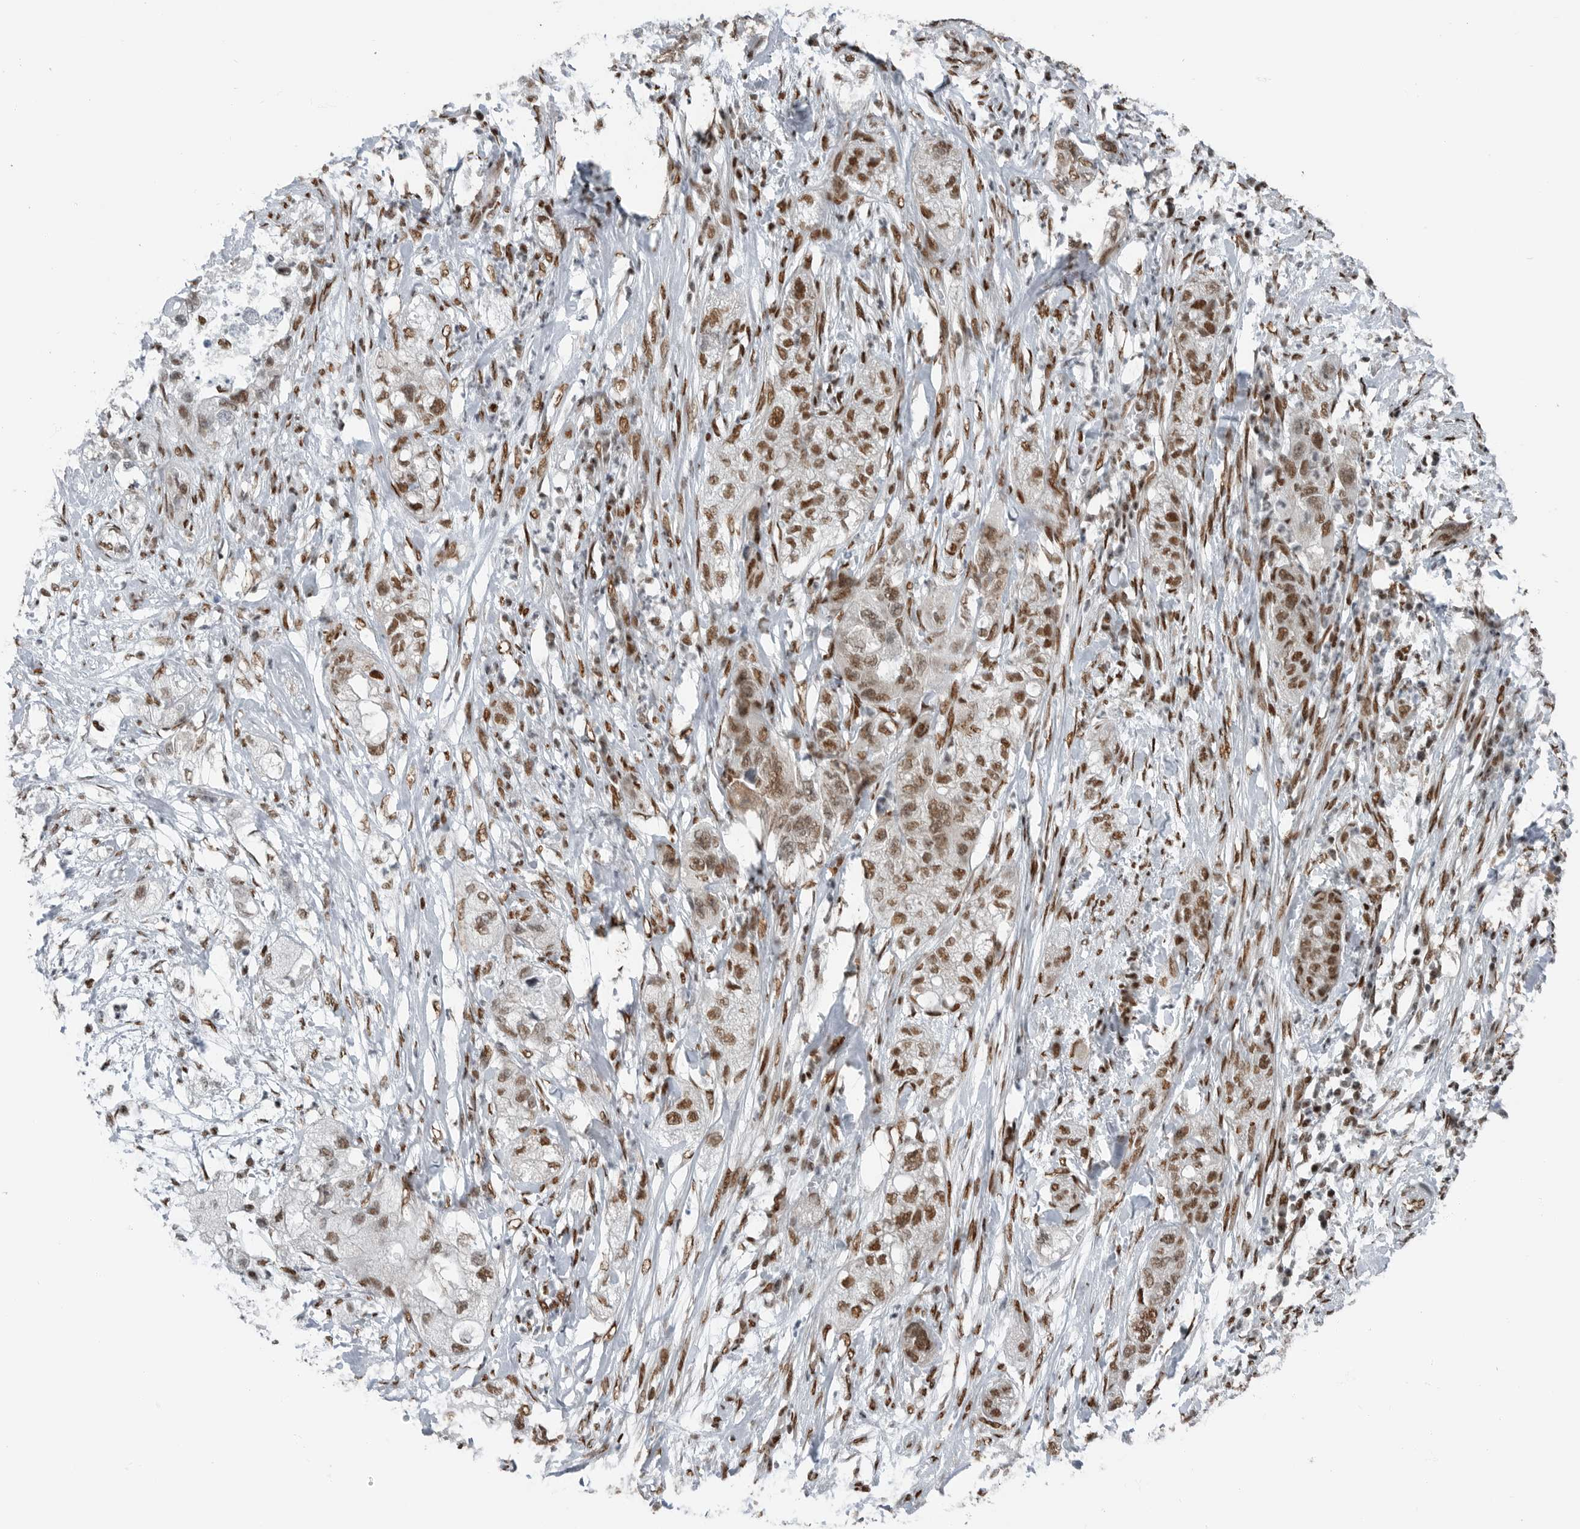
{"staining": {"intensity": "moderate", "quantity": ">75%", "location": "nuclear"}, "tissue": "pancreatic cancer", "cell_type": "Tumor cells", "image_type": "cancer", "snomed": [{"axis": "morphology", "description": "Adenocarcinoma, NOS"}, {"axis": "topography", "description": "Pancreas"}], "caption": "Moderate nuclear positivity for a protein is present in approximately >75% of tumor cells of pancreatic cancer using IHC.", "gene": "BLZF1", "patient": {"sex": "female", "age": 78}}